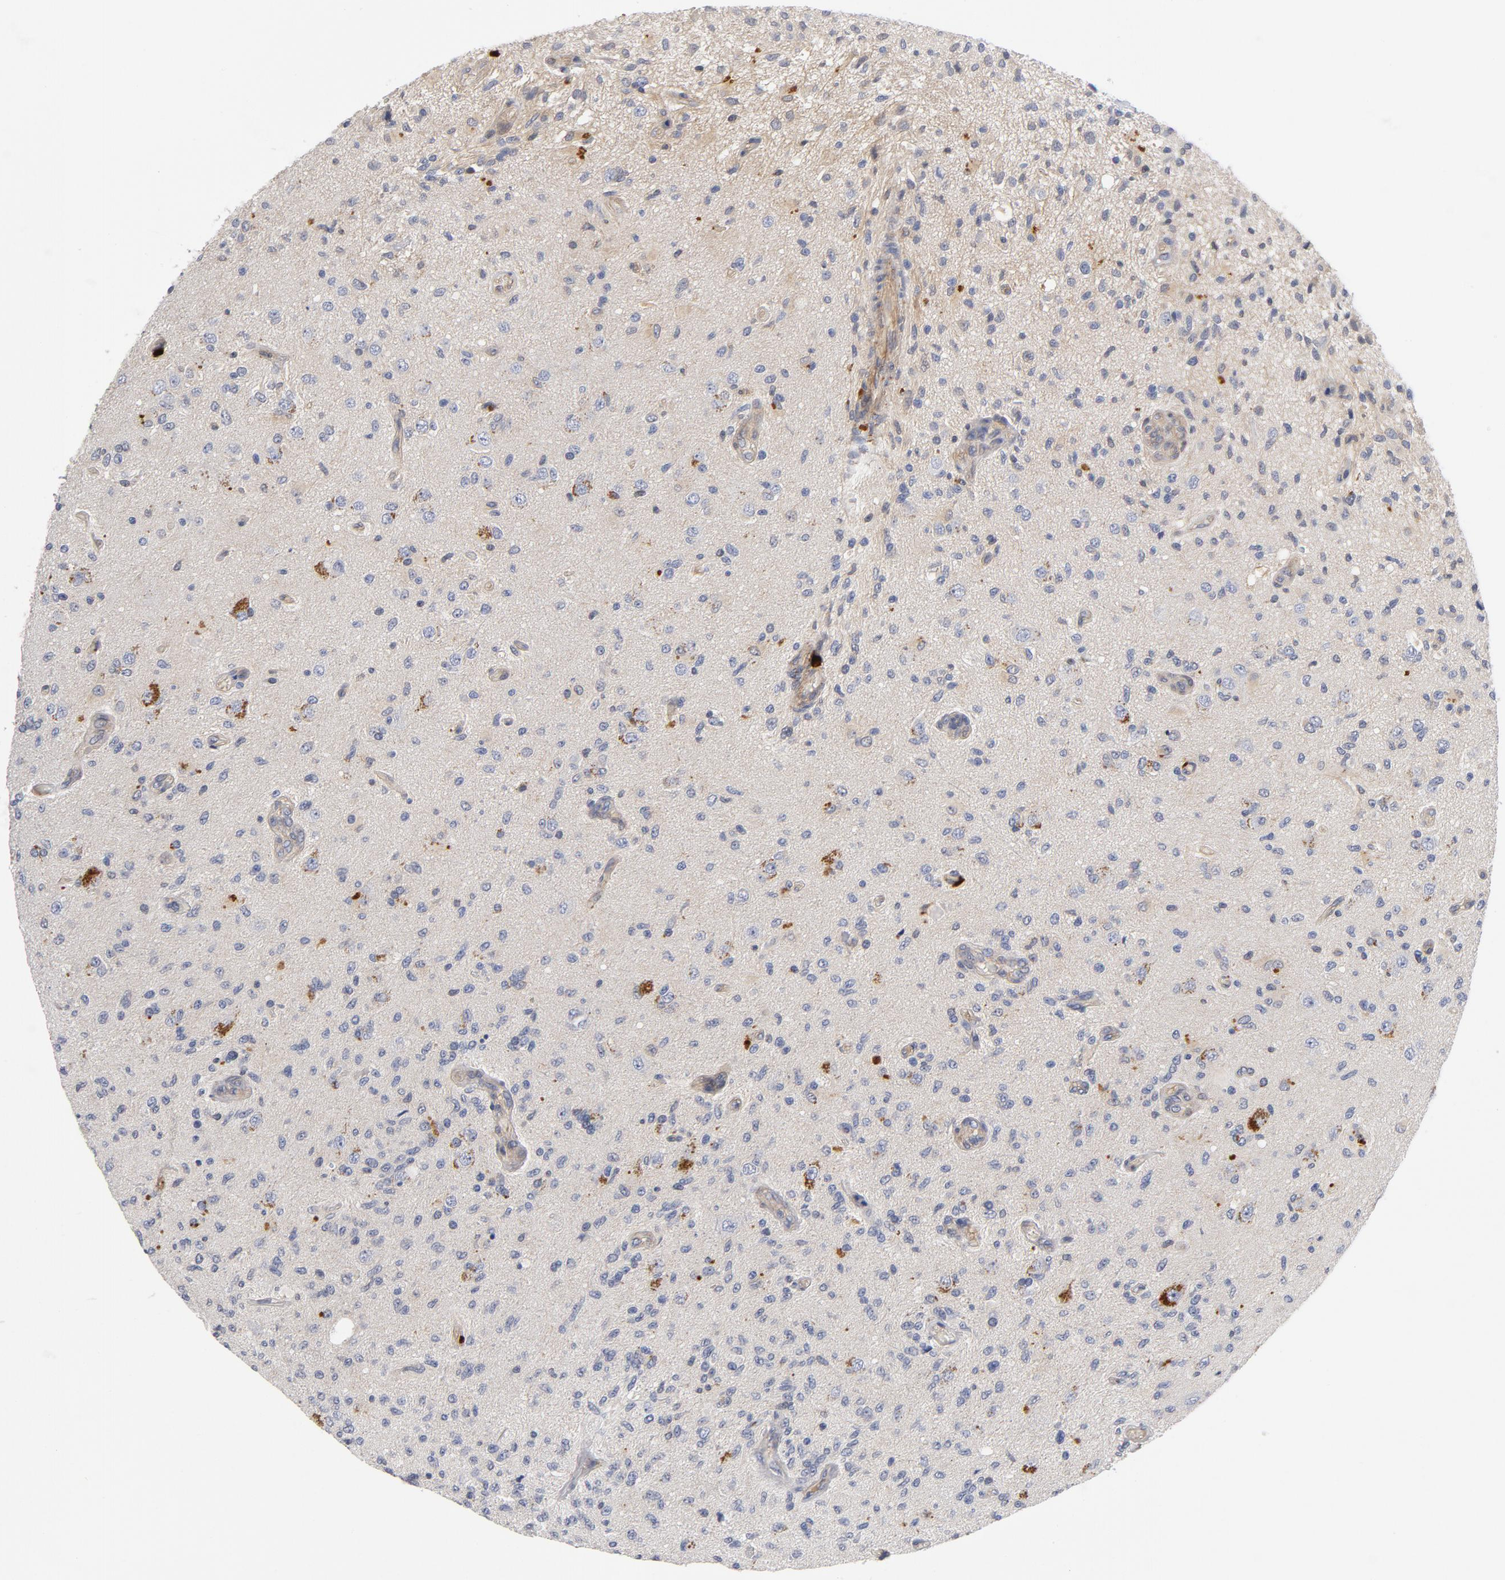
{"staining": {"intensity": "negative", "quantity": "none", "location": "none"}, "tissue": "glioma", "cell_type": "Tumor cells", "image_type": "cancer", "snomed": [{"axis": "morphology", "description": "Normal tissue, NOS"}, {"axis": "morphology", "description": "Glioma, malignant, High grade"}, {"axis": "topography", "description": "Cerebral cortex"}], "caption": "High-grade glioma (malignant) stained for a protein using IHC displays no staining tumor cells.", "gene": "TRADD", "patient": {"sex": "male", "age": 77}}